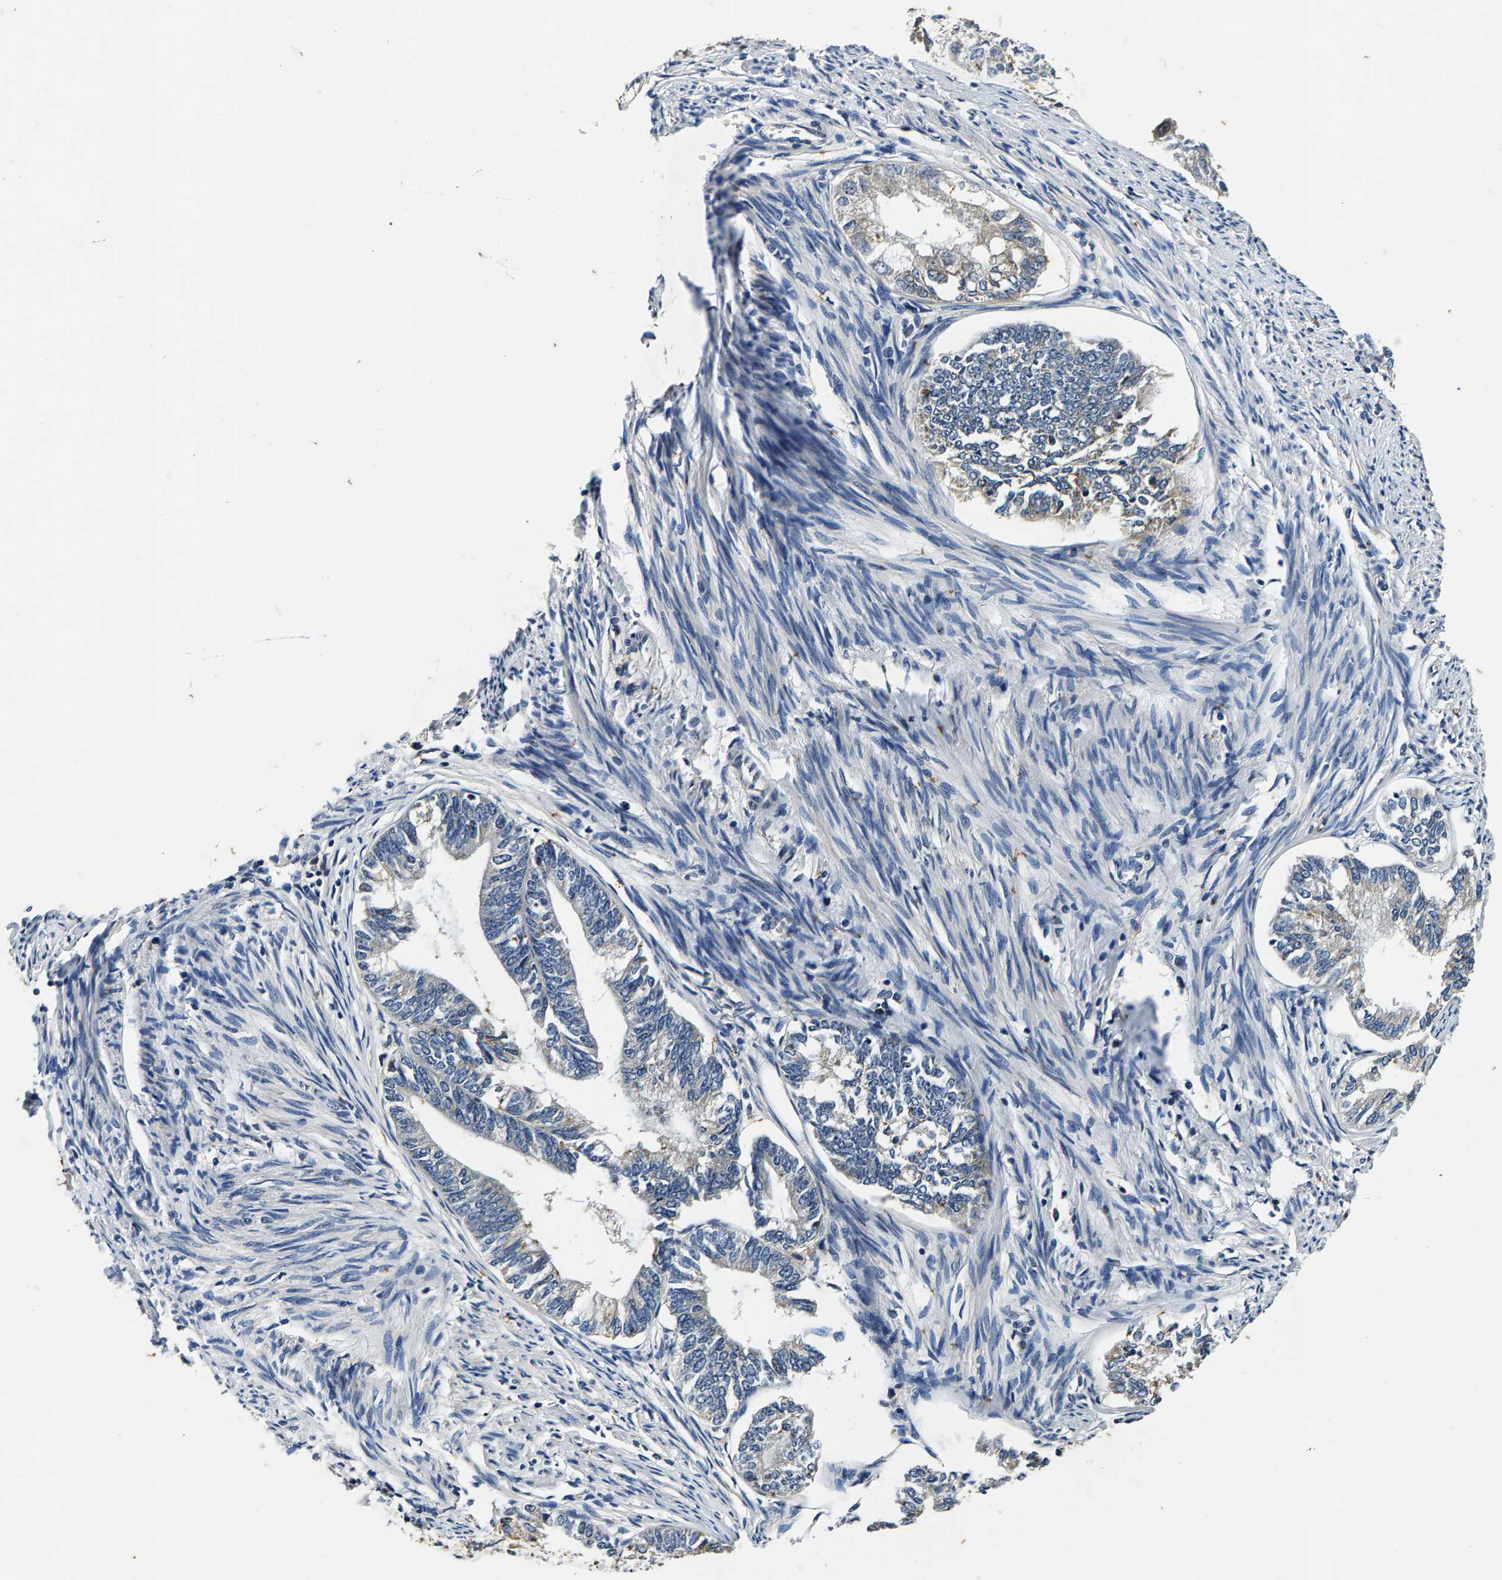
{"staining": {"intensity": "negative", "quantity": "none", "location": "none"}, "tissue": "endometrial cancer", "cell_type": "Tumor cells", "image_type": "cancer", "snomed": [{"axis": "morphology", "description": "Adenocarcinoma, NOS"}, {"axis": "topography", "description": "Endometrium"}], "caption": "Immunohistochemistry (IHC) histopathology image of neoplastic tissue: adenocarcinoma (endometrial) stained with DAB (3,3'-diaminobenzidine) demonstrates no significant protein positivity in tumor cells. The staining is performed using DAB (3,3'-diaminobenzidine) brown chromogen with nuclei counter-stained in using hematoxylin.", "gene": "PI4KB", "patient": {"sex": "female", "age": 86}}